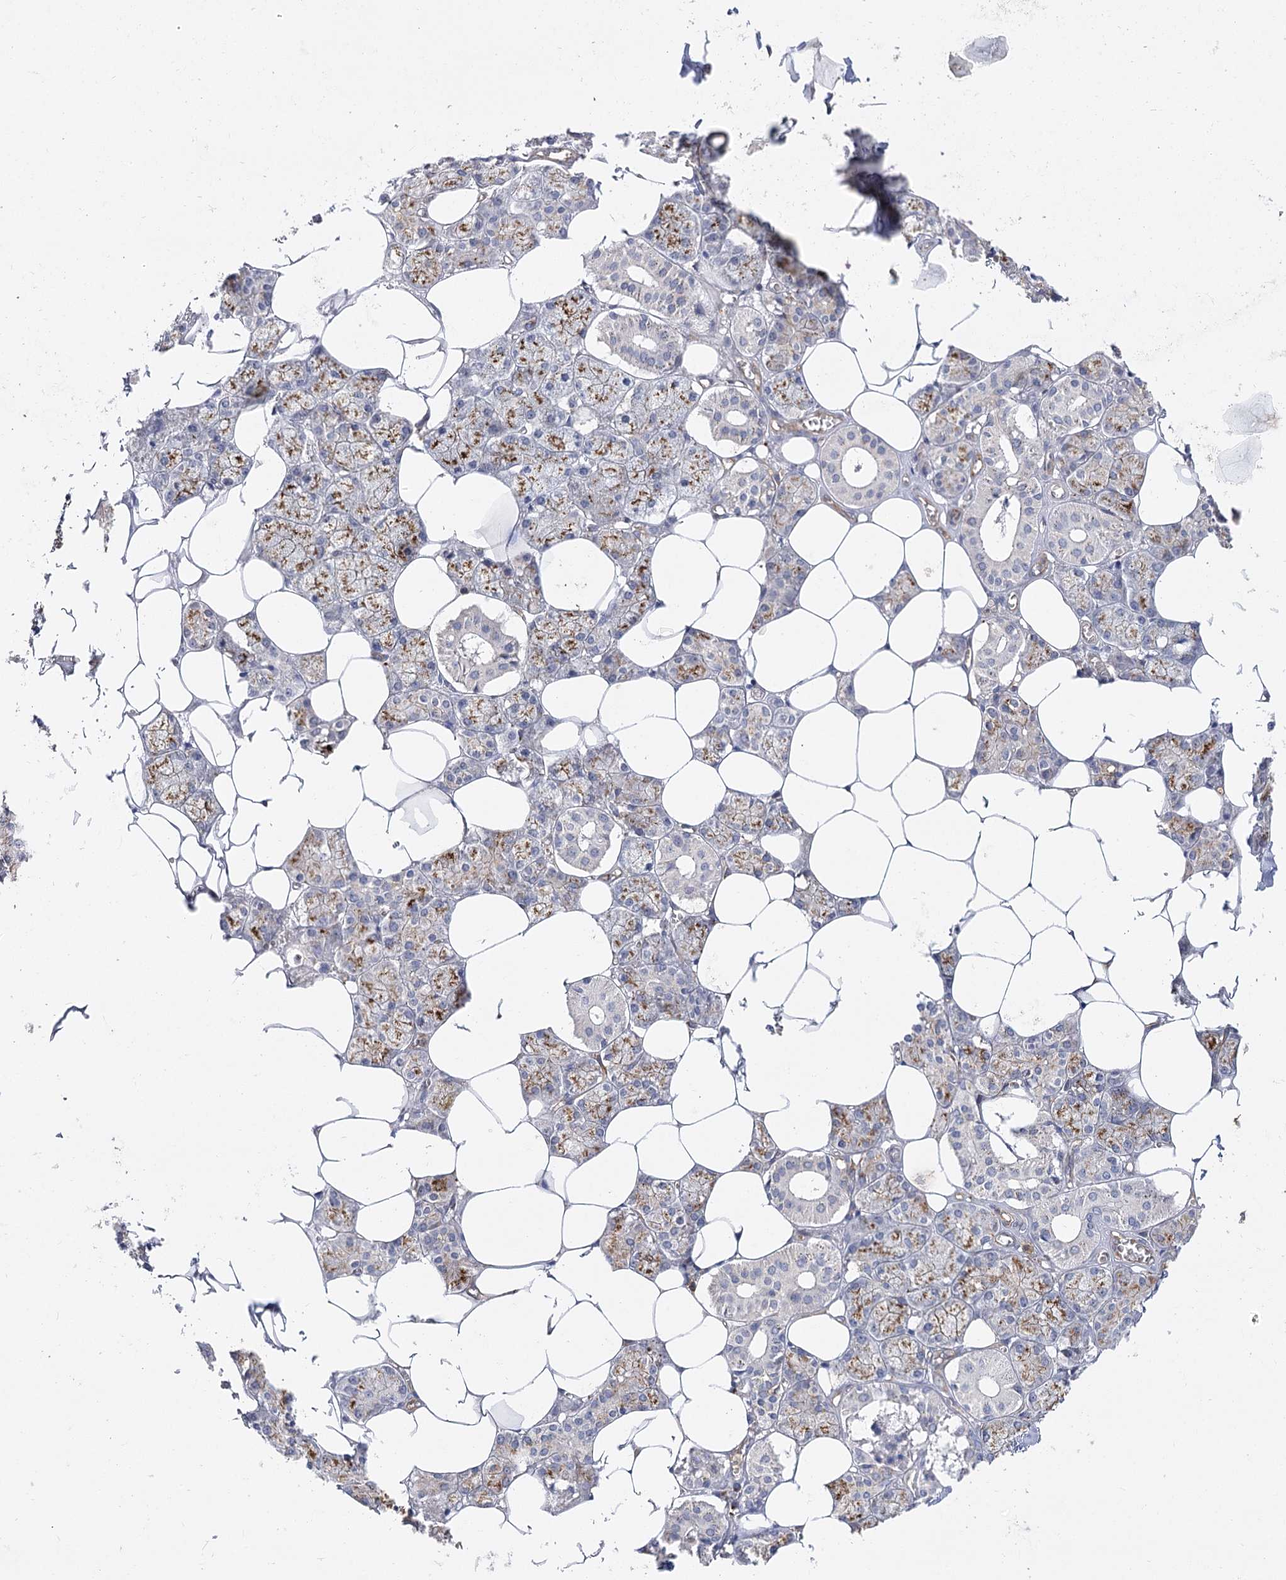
{"staining": {"intensity": "strong", "quantity": "25%-75%", "location": "cytoplasmic/membranous"}, "tissue": "salivary gland", "cell_type": "Glandular cells", "image_type": "normal", "snomed": [{"axis": "morphology", "description": "Normal tissue, NOS"}, {"axis": "topography", "description": "Salivary gland"}], "caption": "Immunohistochemistry (DAB (3,3'-diaminobenzidine)) staining of normal salivary gland demonstrates strong cytoplasmic/membranous protein staining in about 25%-75% of glandular cells. (IHC, brightfield microscopy, high magnification).", "gene": "ARHGAP31", "patient": {"sex": "male", "age": 62}}